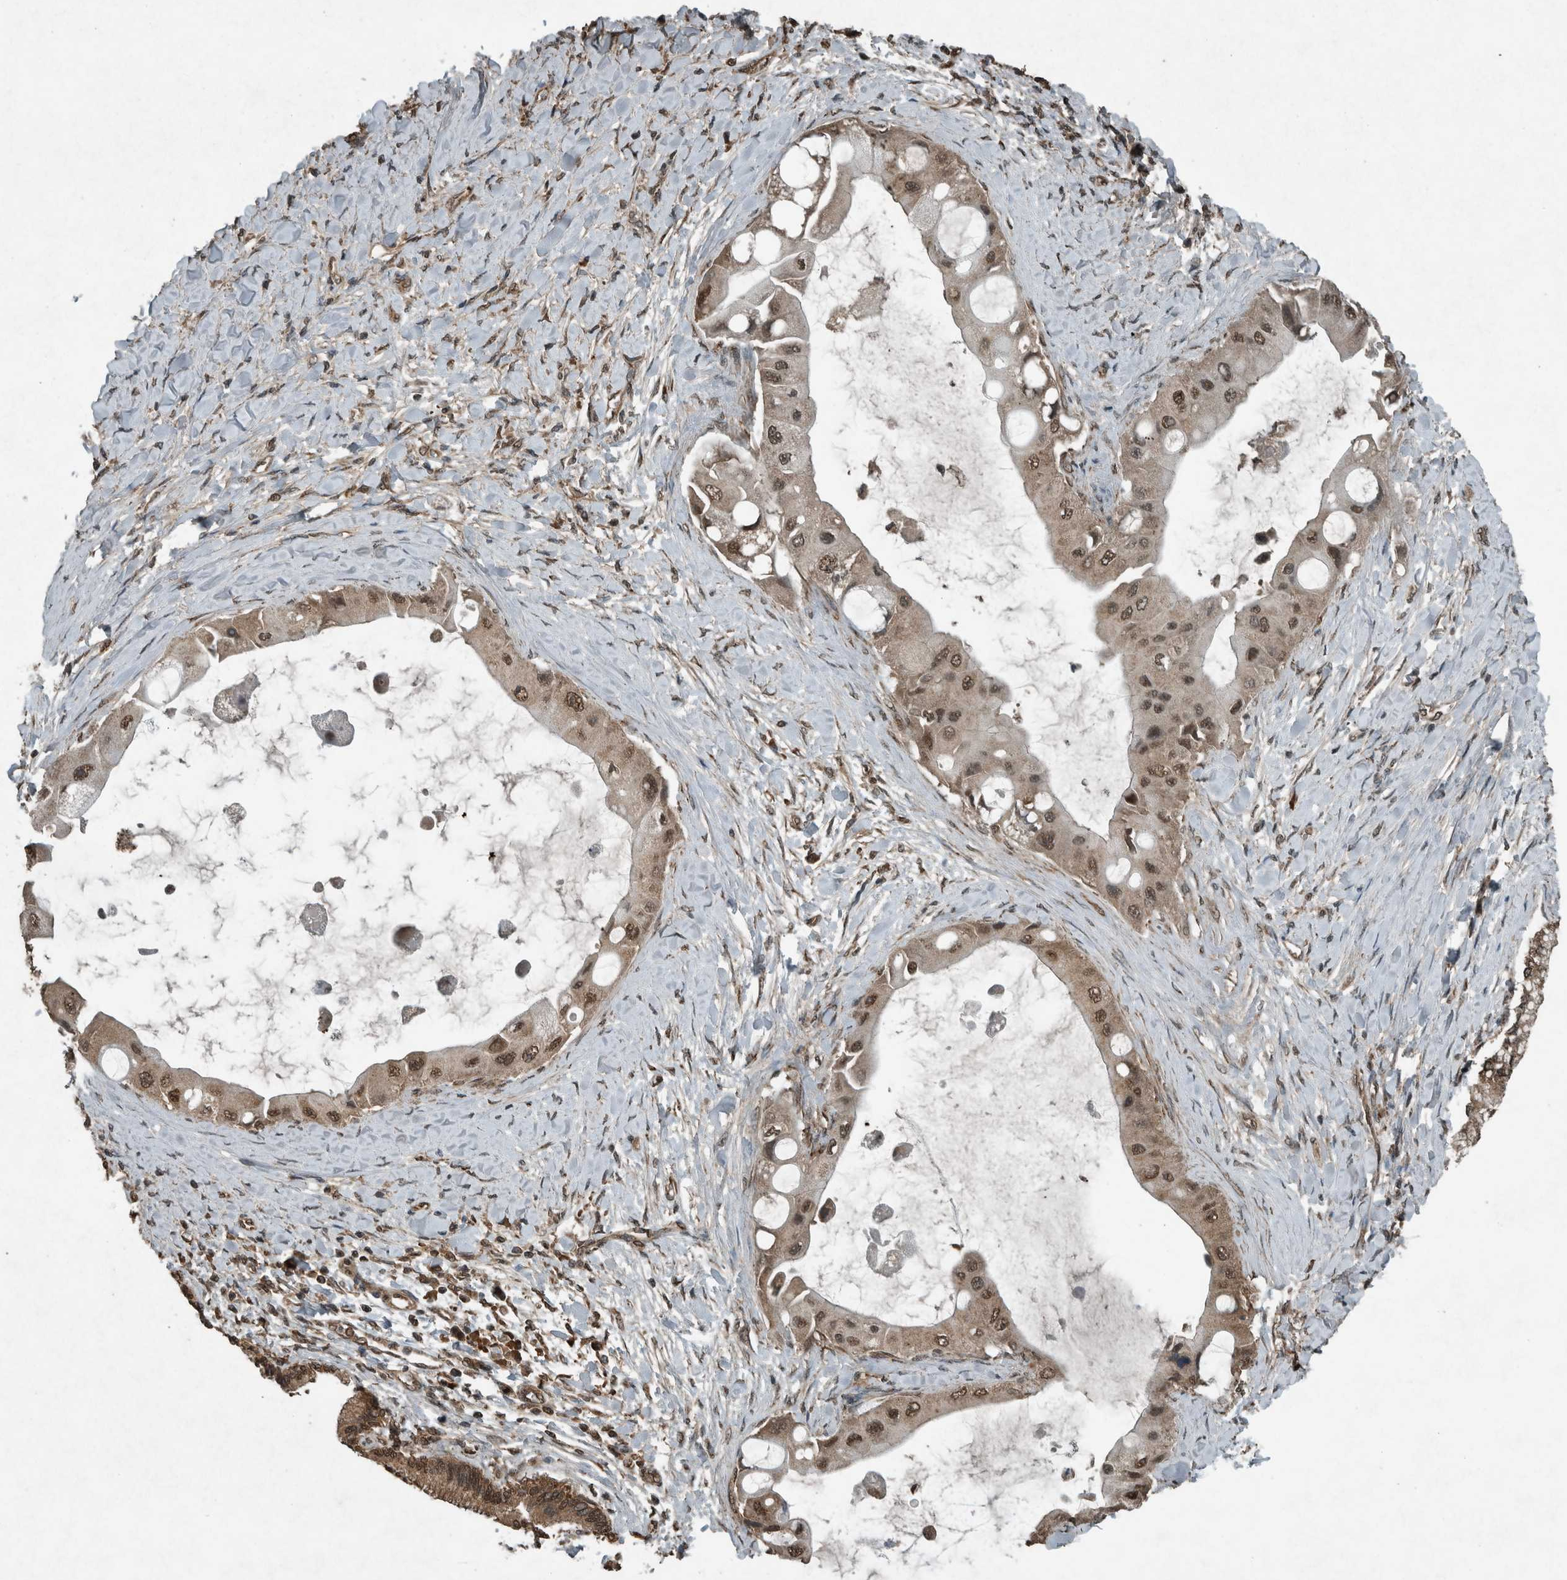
{"staining": {"intensity": "moderate", "quantity": ">75%", "location": "nuclear"}, "tissue": "liver cancer", "cell_type": "Tumor cells", "image_type": "cancer", "snomed": [{"axis": "morphology", "description": "Normal tissue, NOS"}, {"axis": "morphology", "description": "Cholangiocarcinoma"}, {"axis": "topography", "description": "Liver"}, {"axis": "topography", "description": "Peripheral nerve tissue"}], "caption": "Human liver cholangiocarcinoma stained with a protein marker exhibits moderate staining in tumor cells.", "gene": "ARHGEF12", "patient": {"sex": "male", "age": 50}}